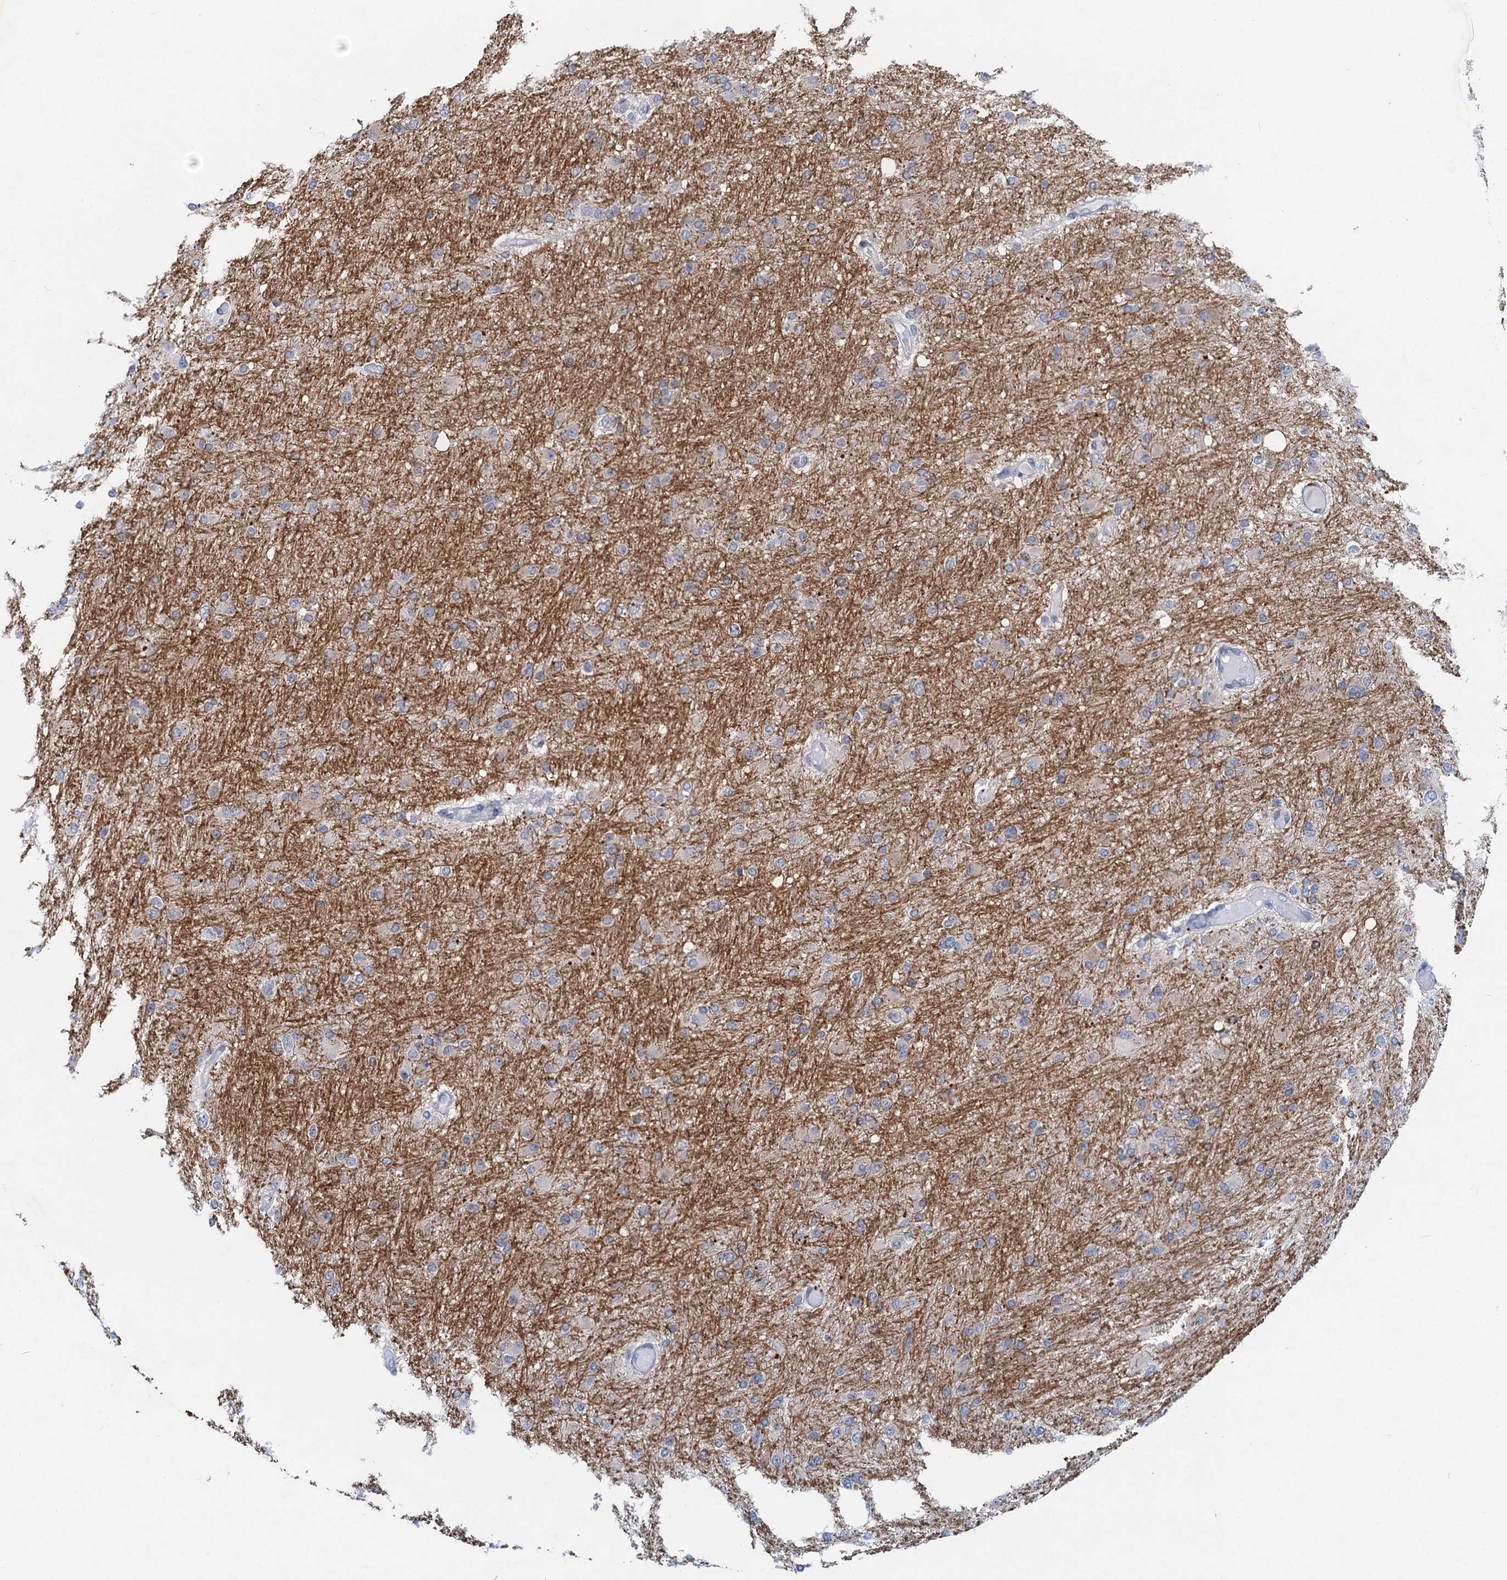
{"staining": {"intensity": "negative", "quantity": "none", "location": "none"}, "tissue": "glioma", "cell_type": "Tumor cells", "image_type": "cancer", "snomed": [{"axis": "morphology", "description": "Glioma, malignant, High grade"}, {"axis": "topography", "description": "Cerebral cortex"}], "caption": "Human high-grade glioma (malignant) stained for a protein using IHC displays no positivity in tumor cells.", "gene": "HAPSTR1", "patient": {"sex": "female", "age": 36}}